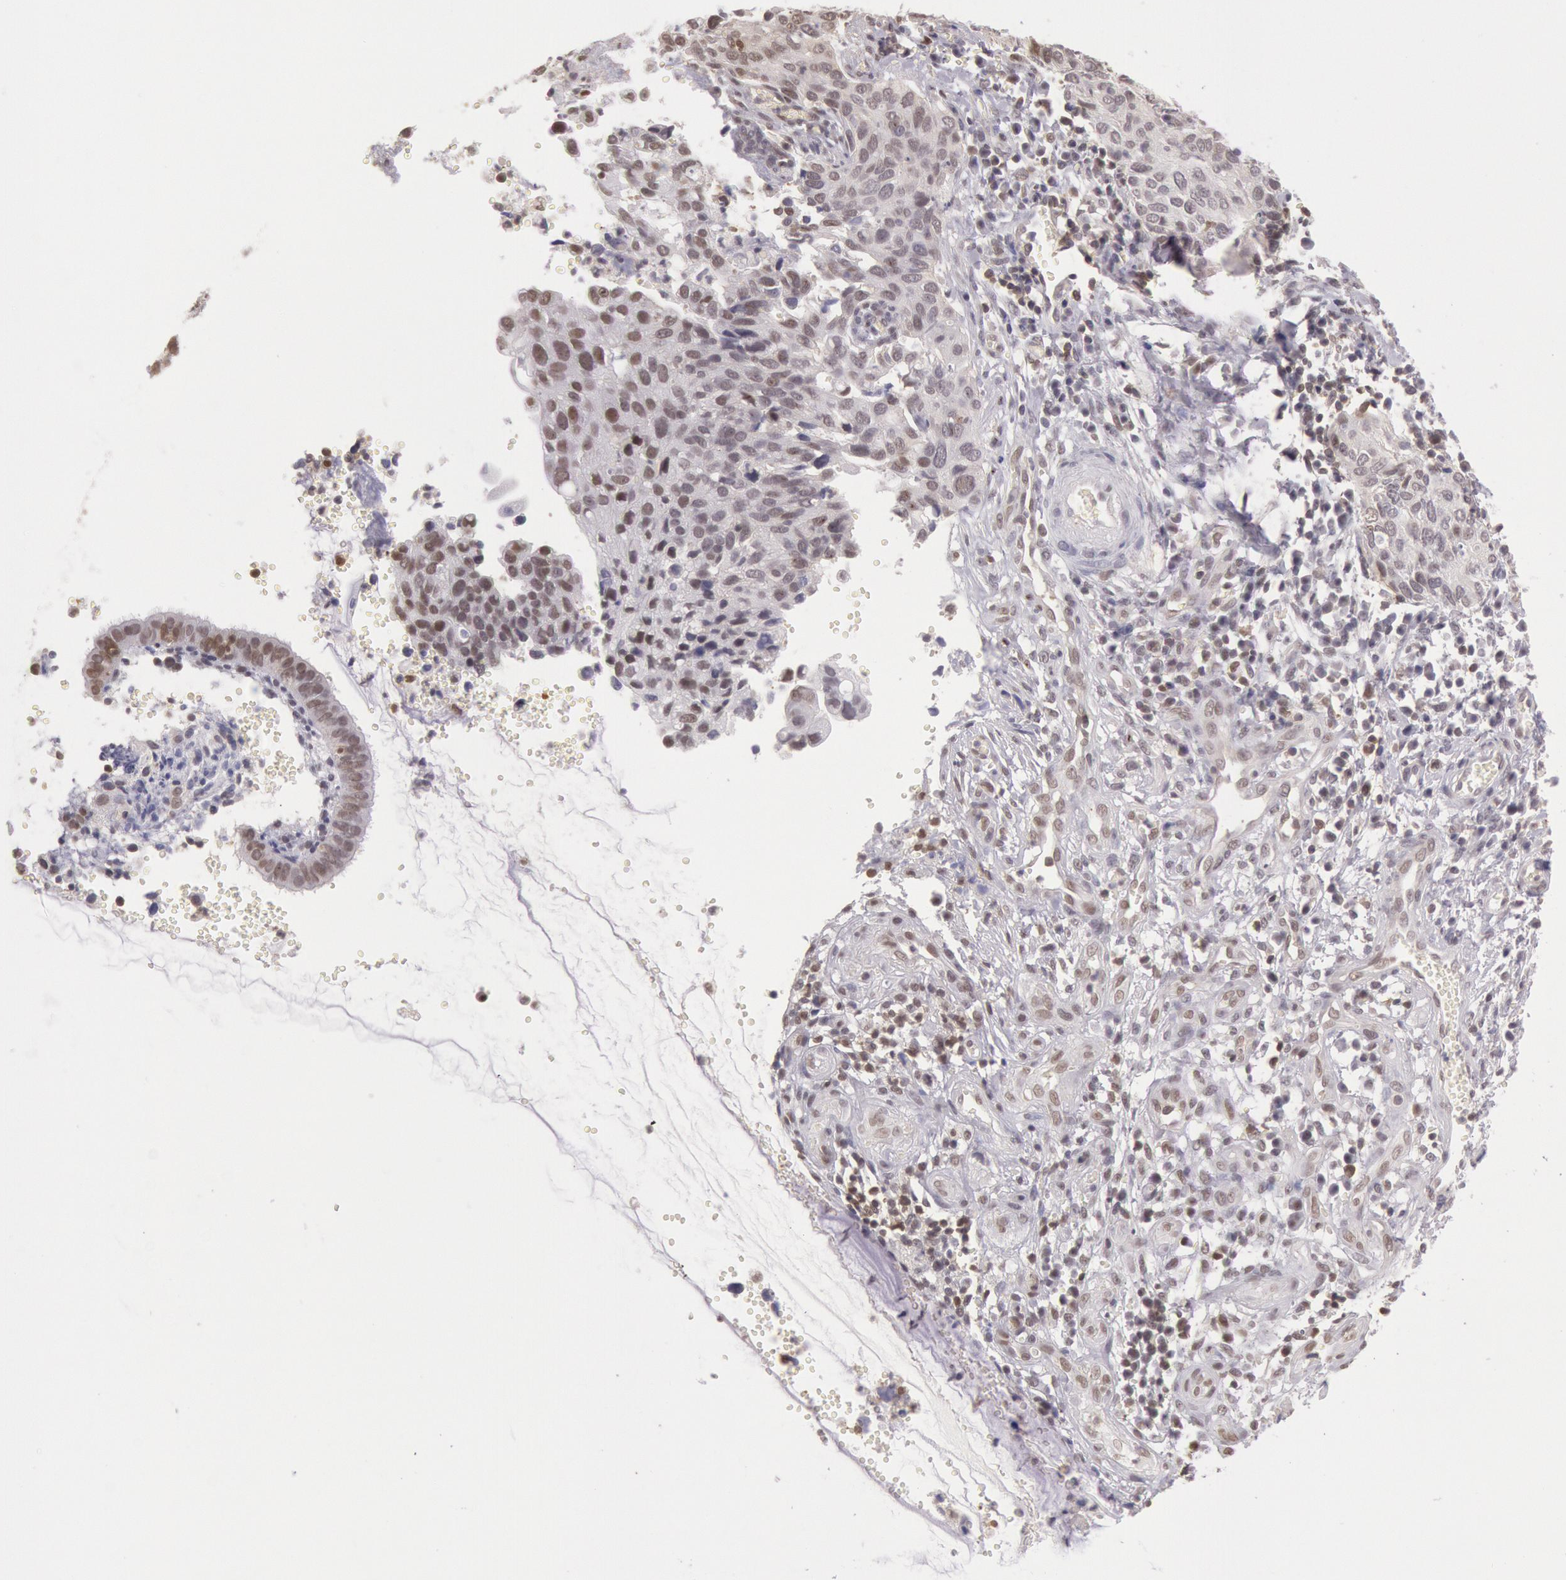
{"staining": {"intensity": "moderate", "quantity": "25%-75%", "location": "nuclear"}, "tissue": "cervical cancer", "cell_type": "Tumor cells", "image_type": "cancer", "snomed": [{"axis": "morphology", "description": "Normal tissue, NOS"}, {"axis": "morphology", "description": "Squamous cell carcinoma, NOS"}, {"axis": "topography", "description": "Cervix"}], "caption": "Cervical cancer (squamous cell carcinoma) stained with DAB (3,3'-diaminobenzidine) immunohistochemistry (IHC) demonstrates medium levels of moderate nuclear staining in about 25%-75% of tumor cells.", "gene": "HIF1A", "patient": {"sex": "female", "age": 45}}